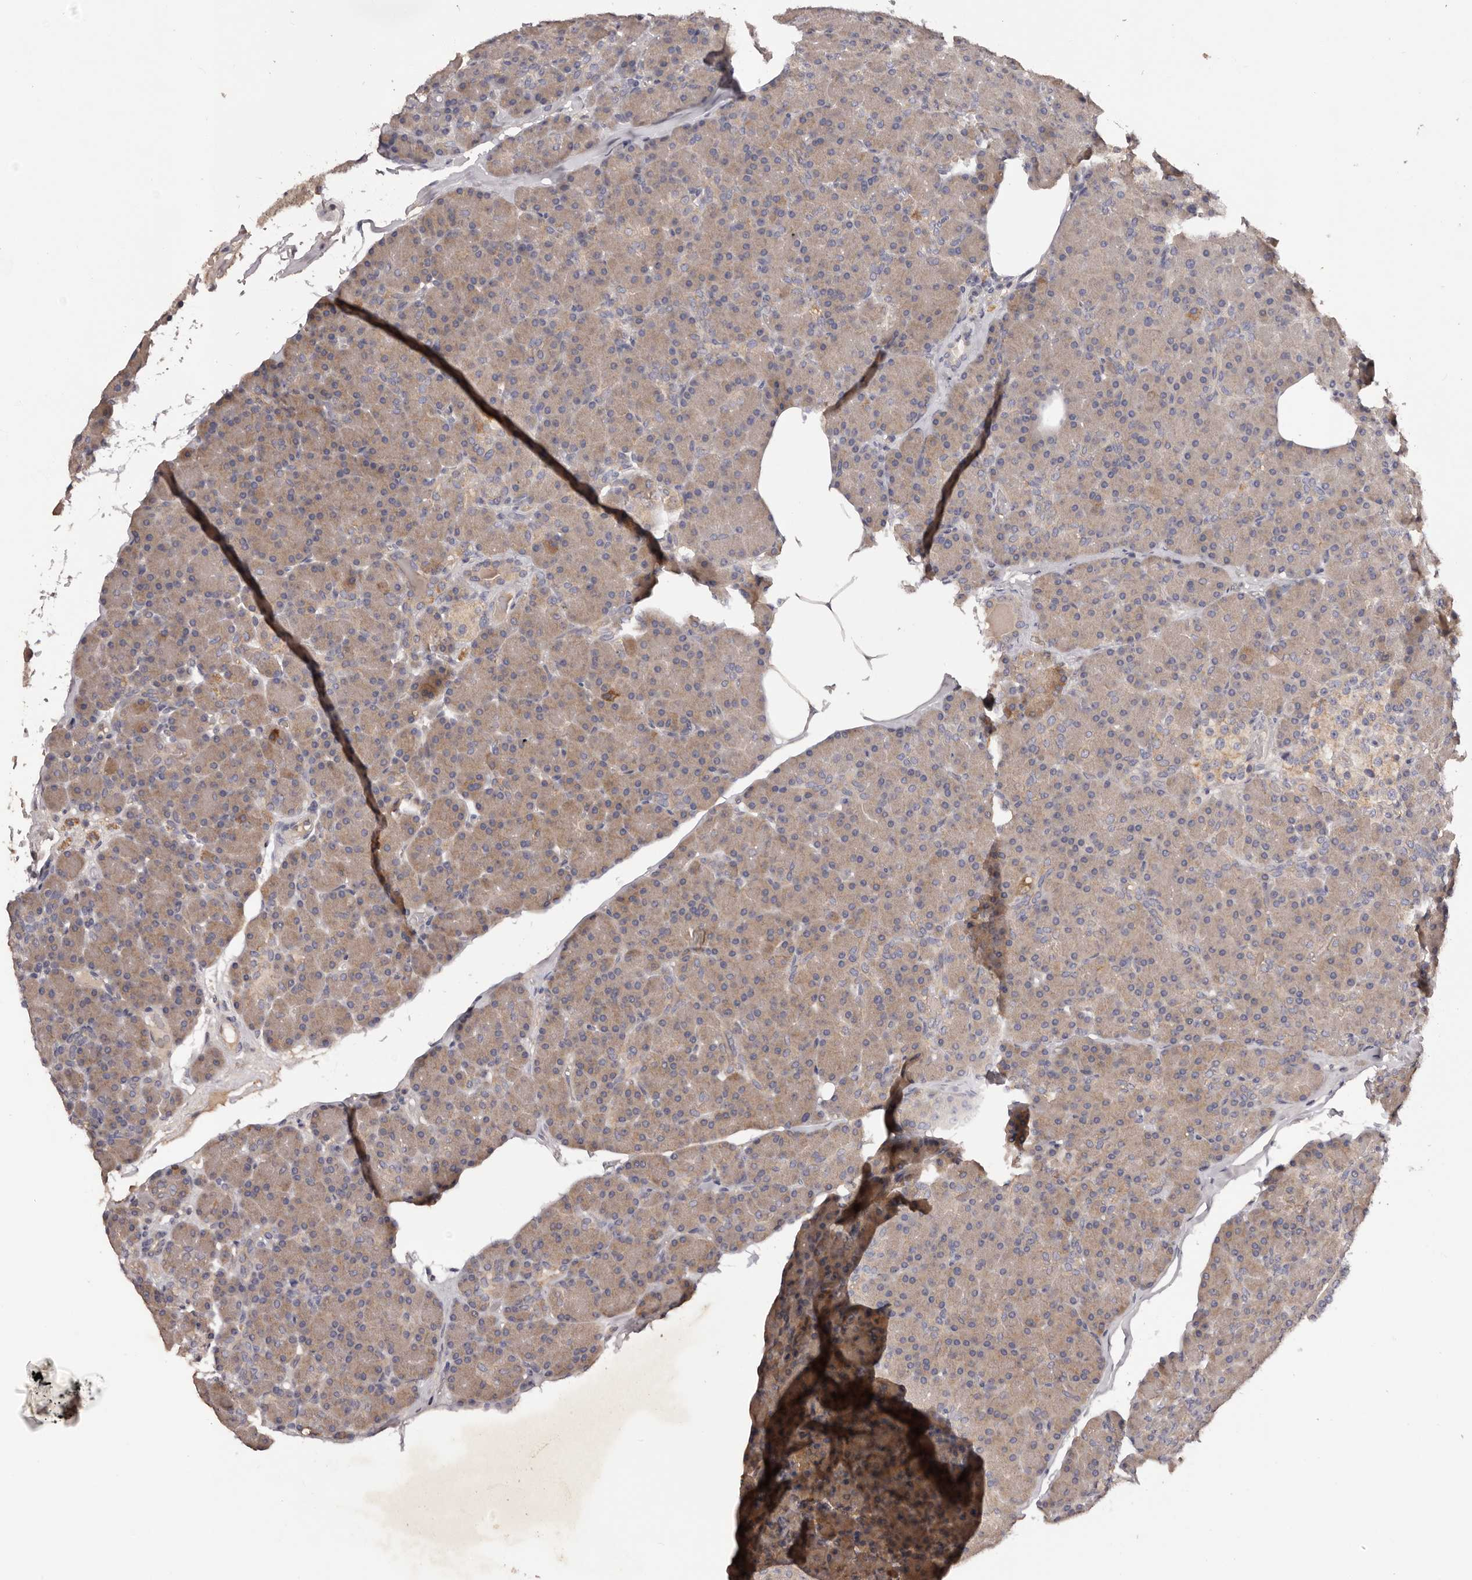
{"staining": {"intensity": "moderate", "quantity": "25%-75%", "location": "cytoplasmic/membranous"}, "tissue": "pancreas", "cell_type": "Exocrine glandular cells", "image_type": "normal", "snomed": [{"axis": "morphology", "description": "Normal tissue, NOS"}, {"axis": "topography", "description": "Pancreas"}], "caption": "Immunohistochemistry (IHC) photomicrograph of unremarkable pancreas: pancreas stained using immunohistochemistry (IHC) shows medium levels of moderate protein expression localized specifically in the cytoplasmic/membranous of exocrine glandular cells, appearing as a cytoplasmic/membranous brown color.", "gene": "LTV1", "patient": {"sex": "female", "age": 43}}